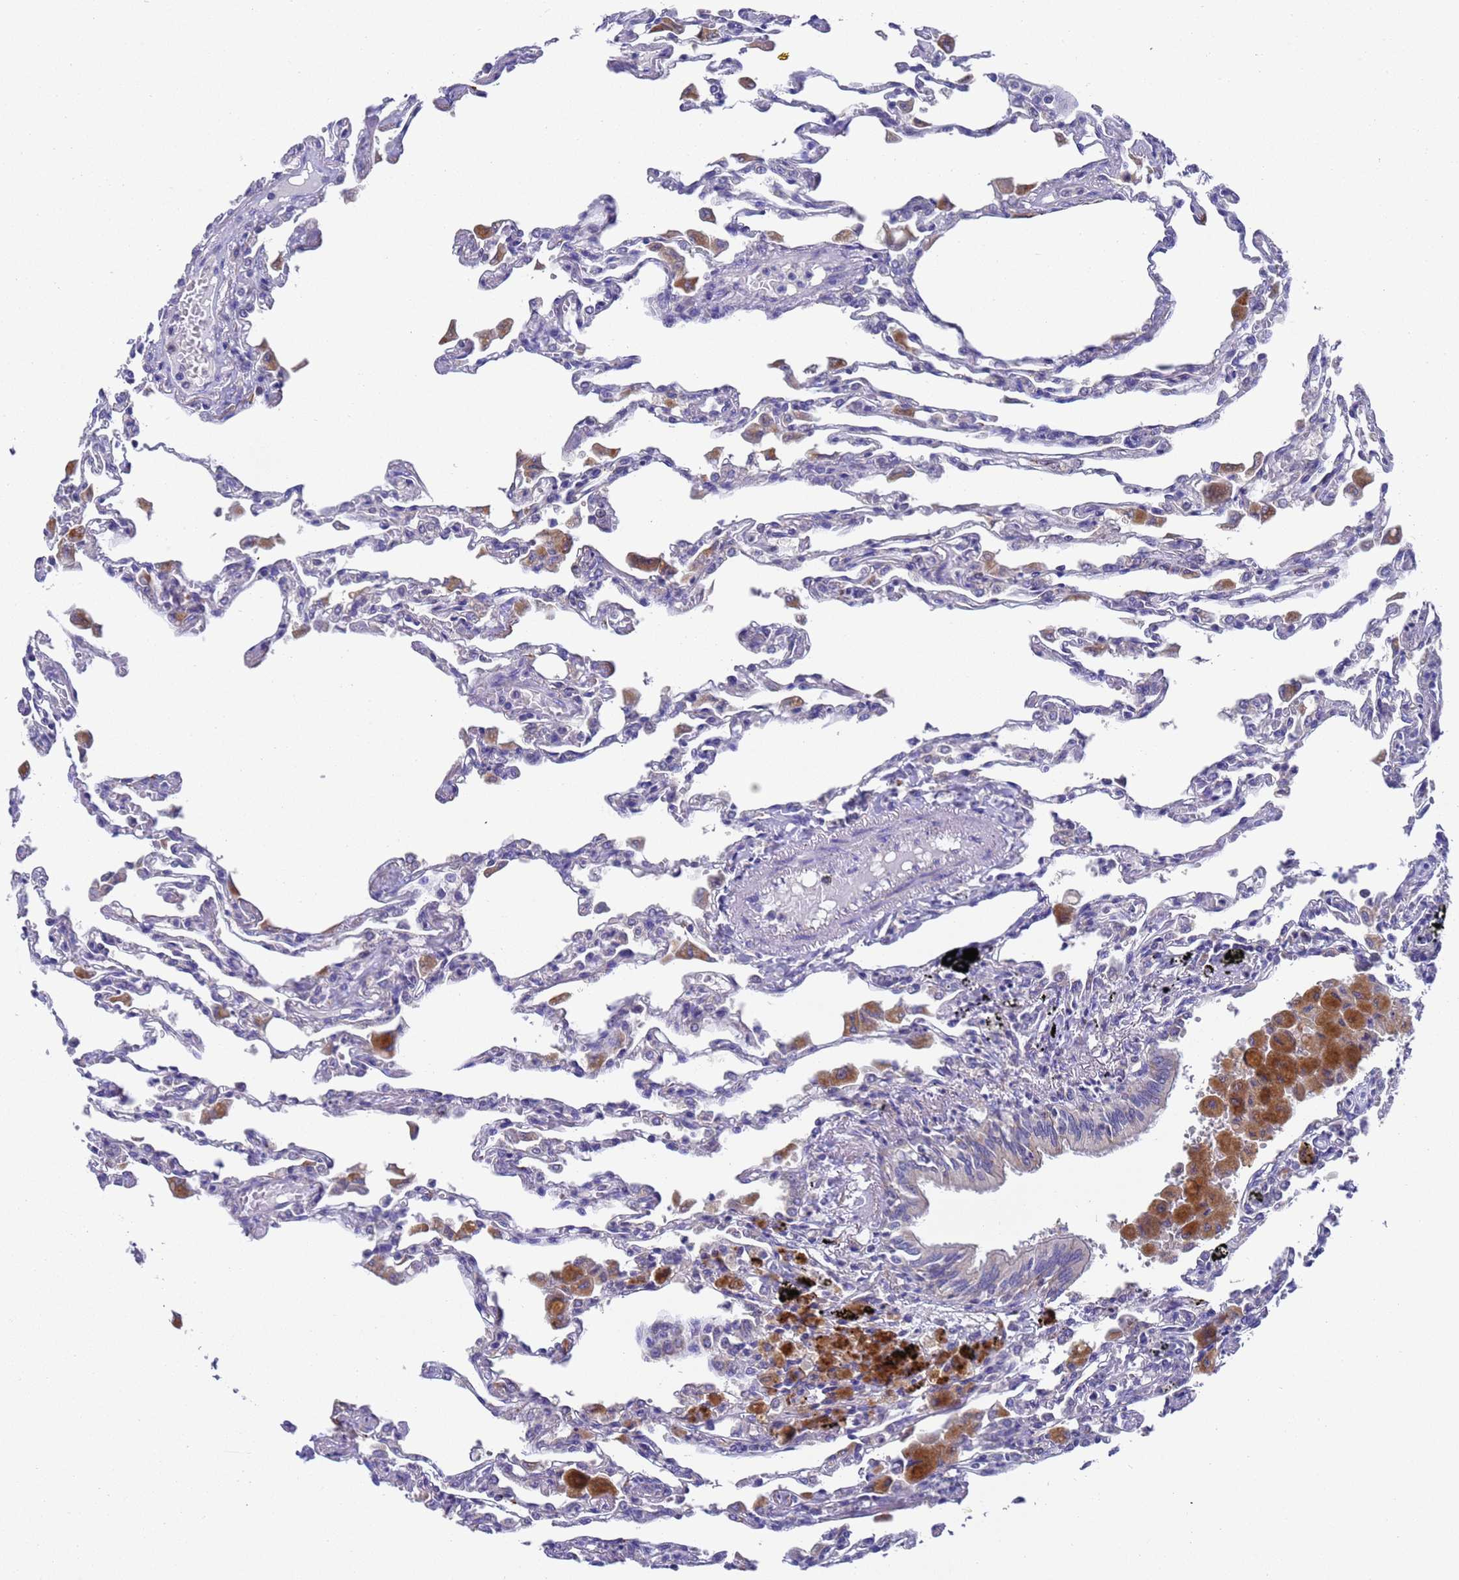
{"staining": {"intensity": "negative", "quantity": "none", "location": "none"}, "tissue": "lung", "cell_type": "Alveolar cells", "image_type": "normal", "snomed": [{"axis": "morphology", "description": "Normal tissue, NOS"}, {"axis": "topography", "description": "Bronchus"}, {"axis": "topography", "description": "Lung"}], "caption": "A micrograph of human lung is negative for staining in alveolar cells. (DAB (3,3'-diaminobenzidine) IHC visualized using brightfield microscopy, high magnification).", "gene": "DCAF12L1", "patient": {"sex": "female", "age": 49}}